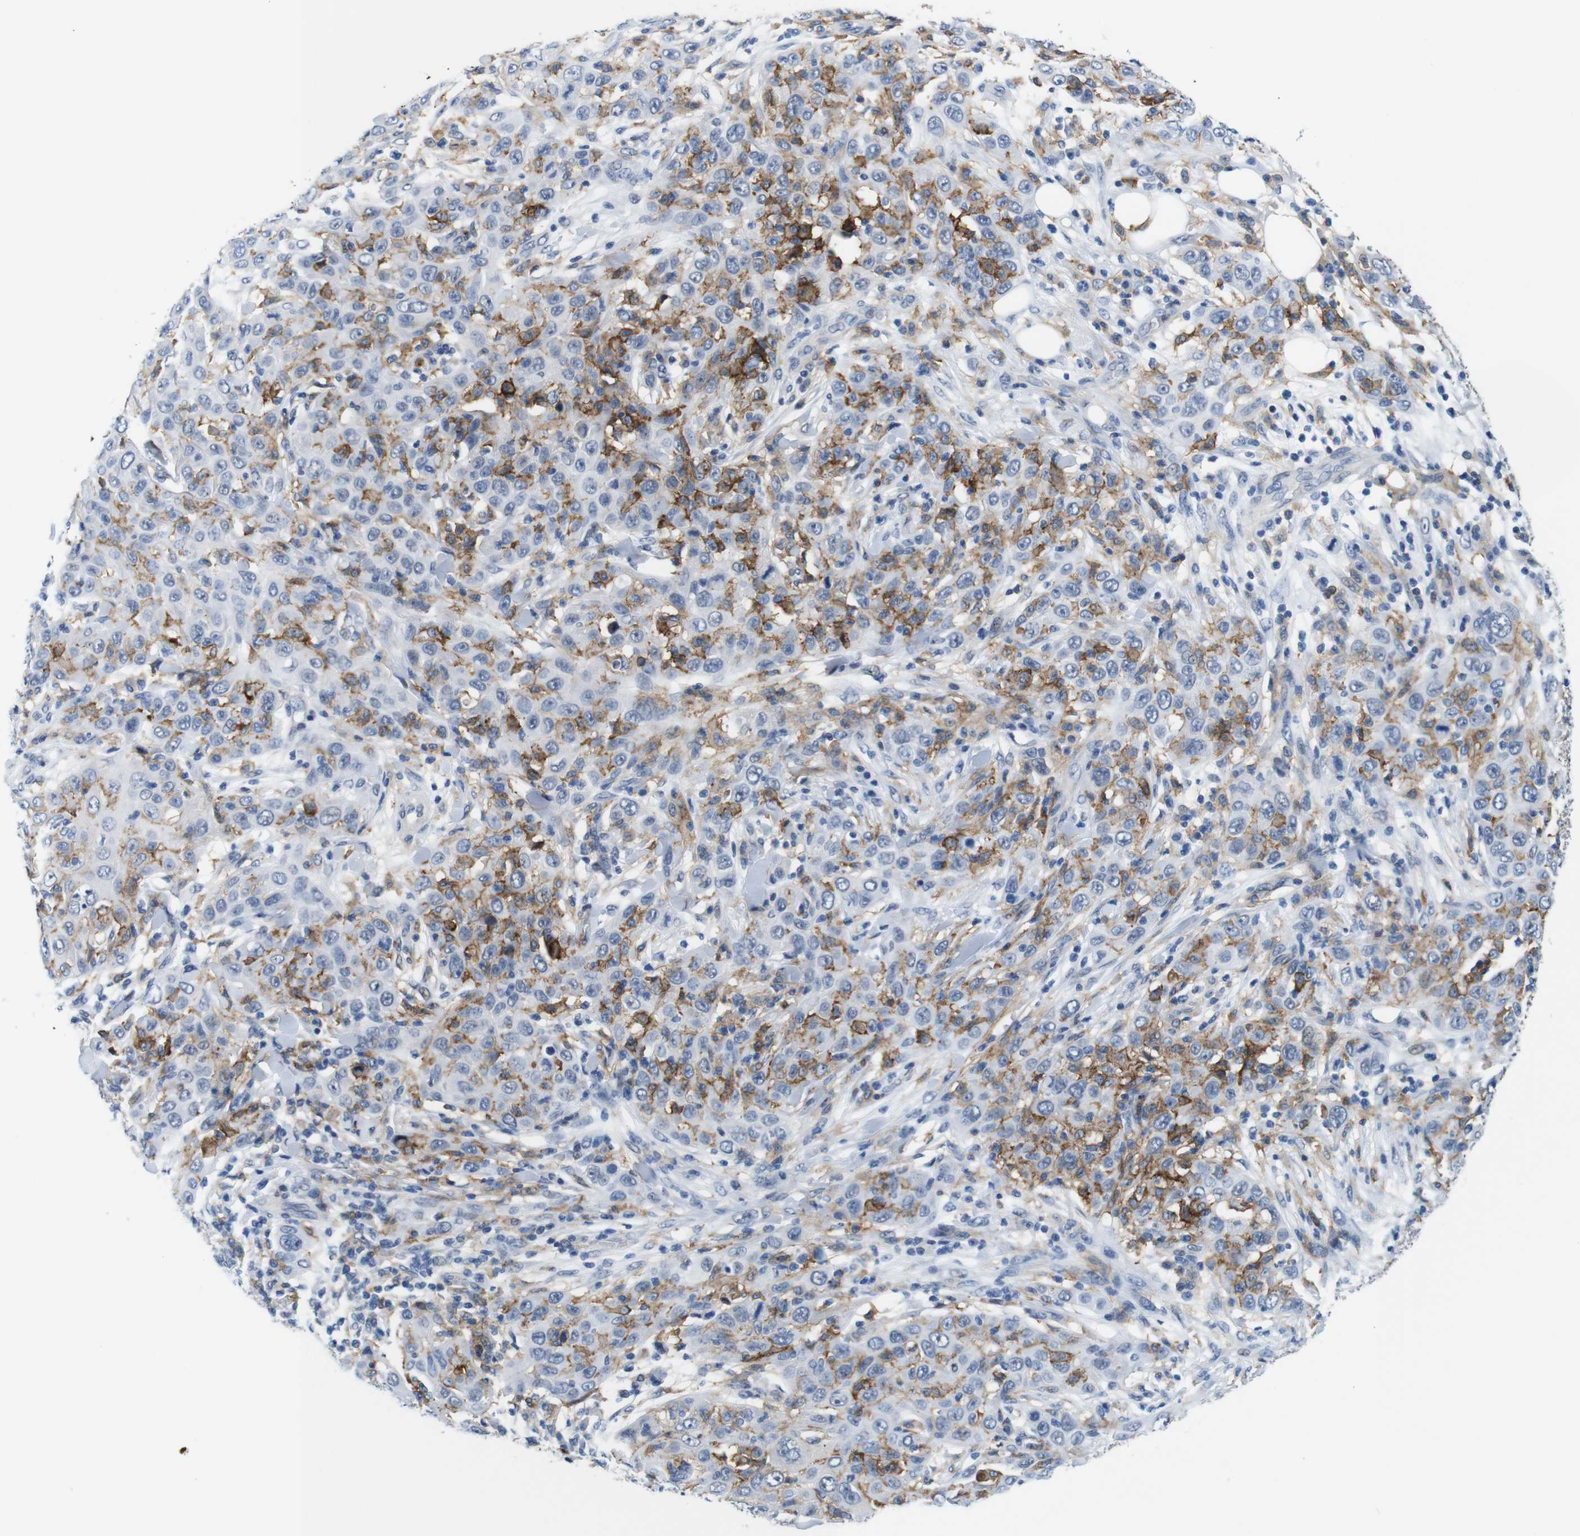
{"staining": {"intensity": "negative", "quantity": "none", "location": "none"}, "tissue": "skin cancer", "cell_type": "Tumor cells", "image_type": "cancer", "snomed": [{"axis": "morphology", "description": "Squamous cell carcinoma, NOS"}, {"axis": "topography", "description": "Skin"}], "caption": "This is a image of immunohistochemistry (IHC) staining of squamous cell carcinoma (skin), which shows no staining in tumor cells.", "gene": "CD300C", "patient": {"sex": "female", "age": 88}}